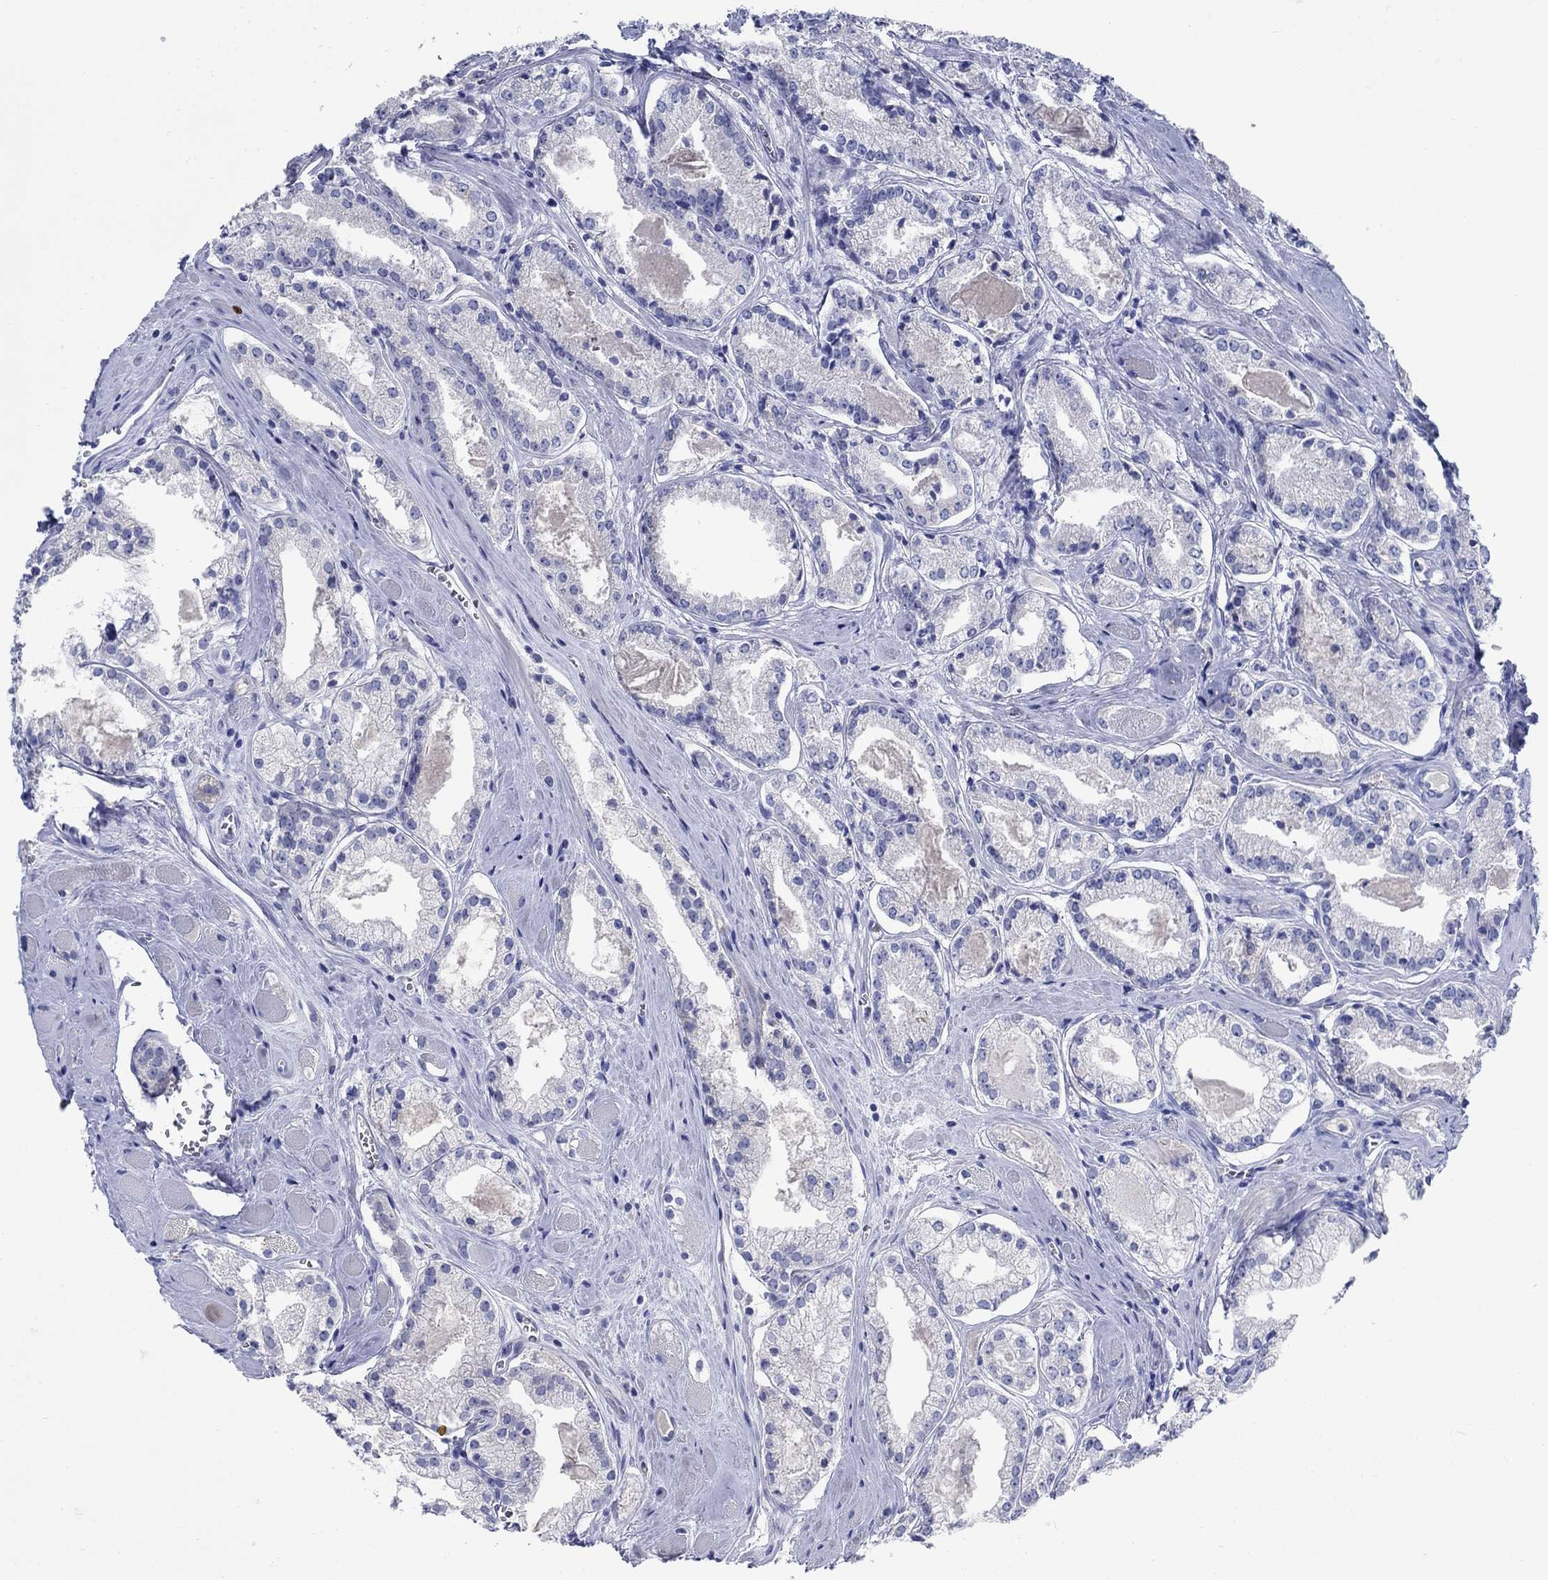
{"staining": {"intensity": "negative", "quantity": "none", "location": "none"}, "tissue": "prostate cancer", "cell_type": "Tumor cells", "image_type": "cancer", "snomed": [{"axis": "morphology", "description": "Adenocarcinoma, NOS"}, {"axis": "topography", "description": "Prostate"}], "caption": "DAB (3,3'-diaminobenzidine) immunohistochemical staining of adenocarcinoma (prostate) shows no significant expression in tumor cells. (DAB (3,3'-diaminobenzidine) immunohistochemistry (IHC) visualized using brightfield microscopy, high magnification).", "gene": "TRIM16", "patient": {"sex": "male", "age": 72}}